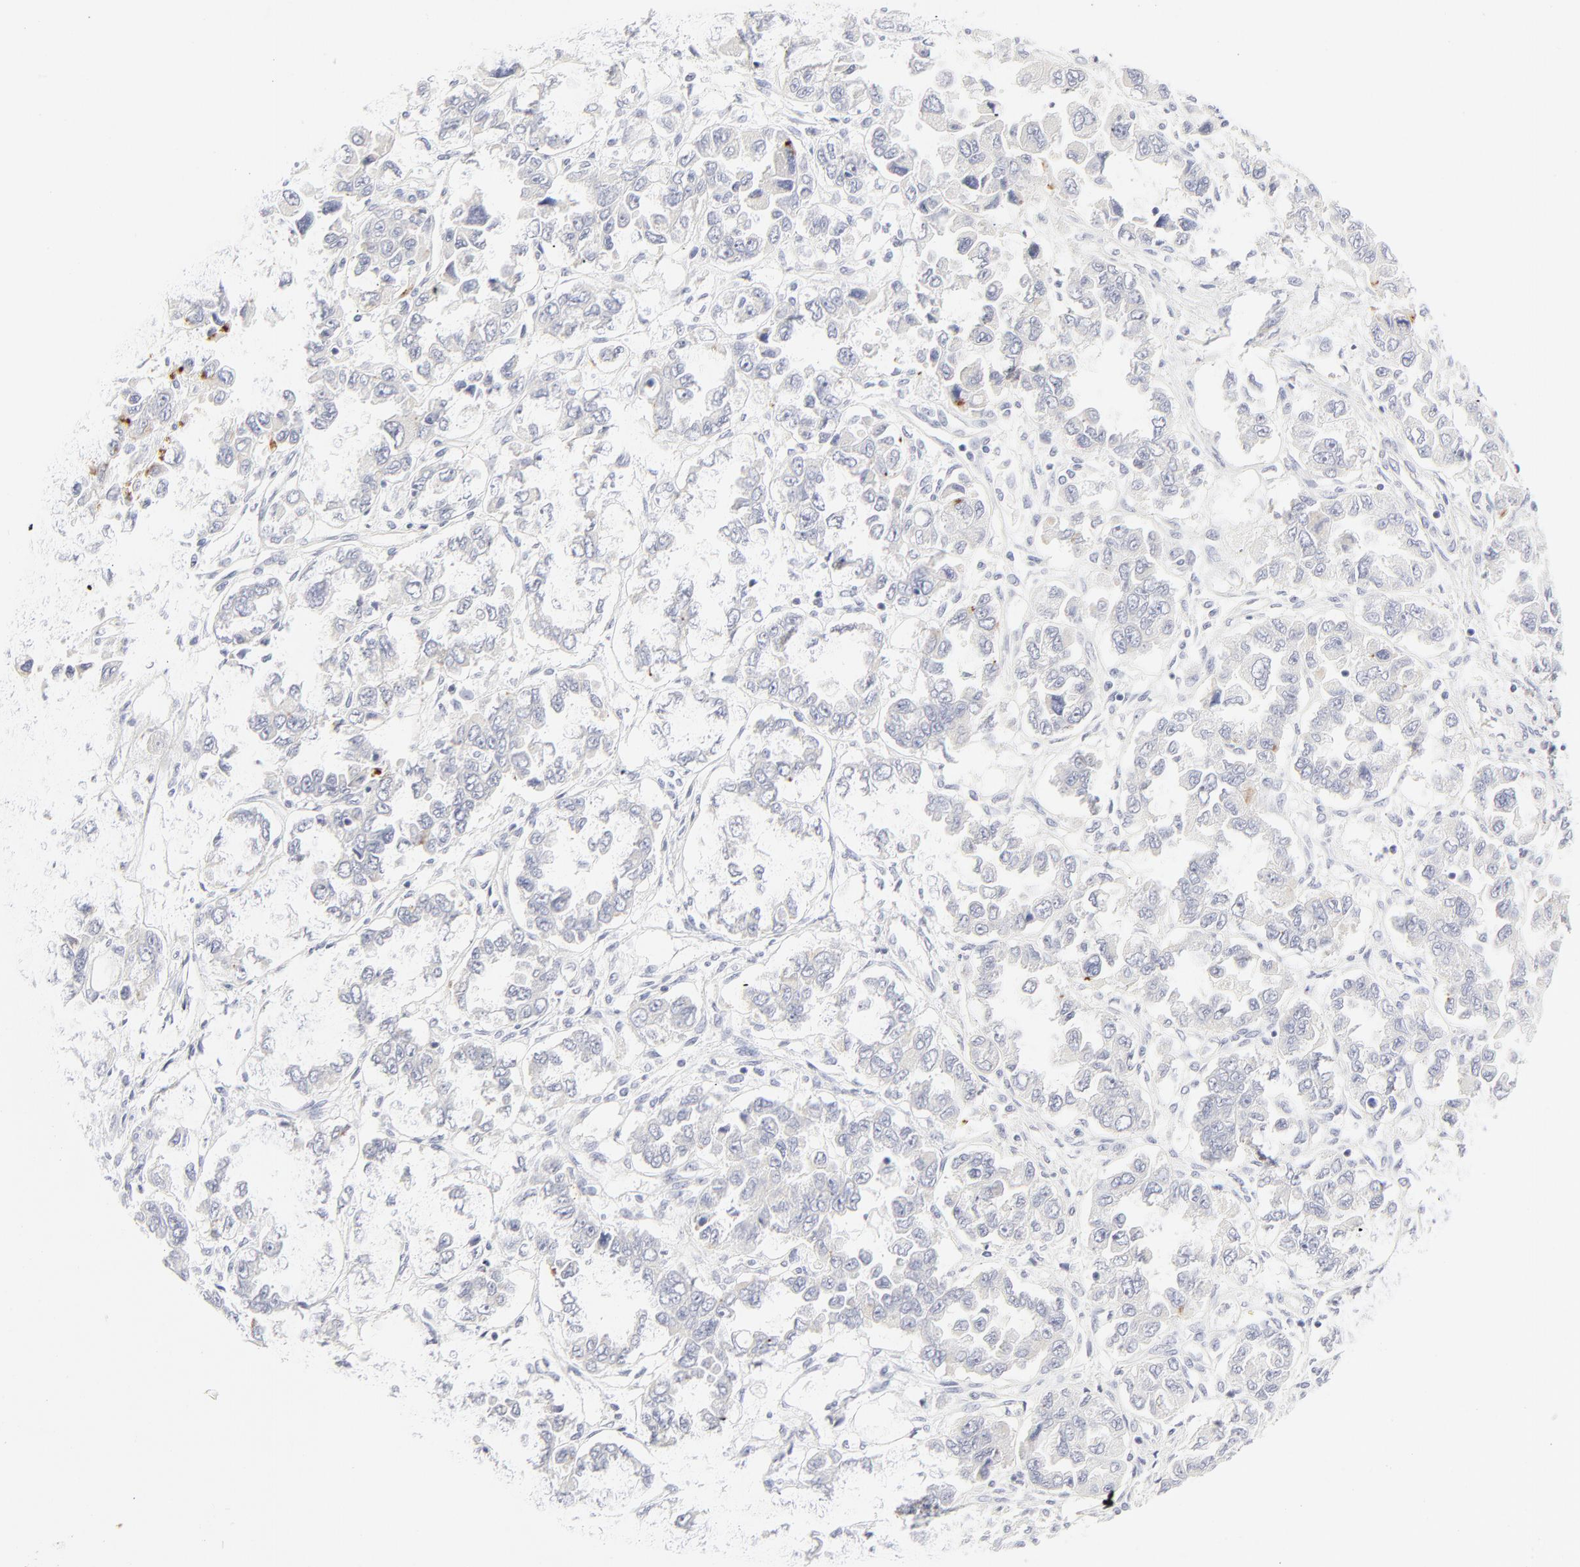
{"staining": {"intensity": "negative", "quantity": "none", "location": "none"}, "tissue": "ovarian cancer", "cell_type": "Tumor cells", "image_type": "cancer", "snomed": [{"axis": "morphology", "description": "Cystadenocarcinoma, serous, NOS"}, {"axis": "topography", "description": "Ovary"}], "caption": "High power microscopy image of an IHC image of ovarian serous cystadenocarcinoma, revealing no significant positivity in tumor cells. The staining is performed using DAB brown chromogen with nuclei counter-stained in using hematoxylin.", "gene": "NPNT", "patient": {"sex": "female", "age": 84}}